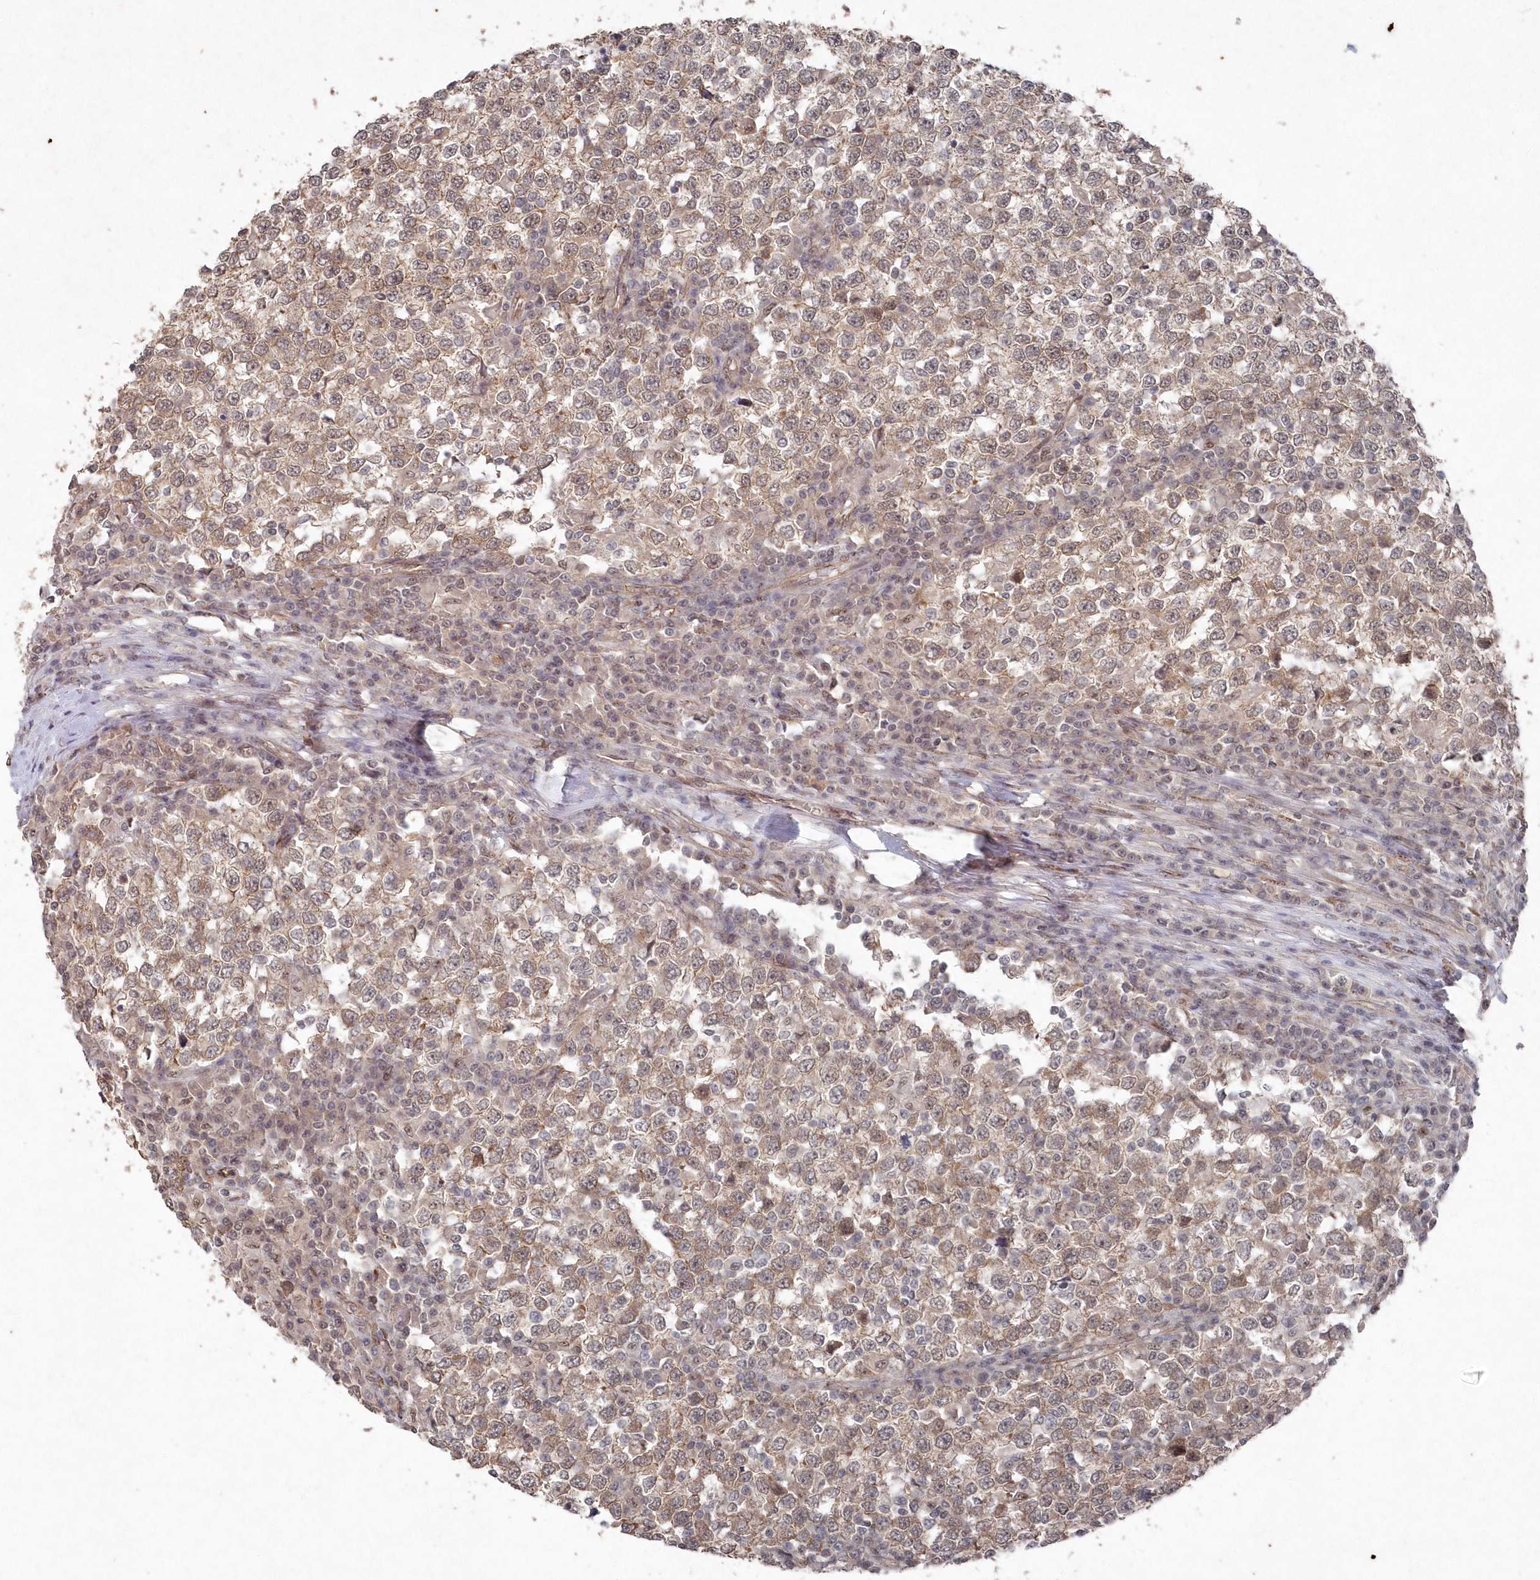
{"staining": {"intensity": "weak", "quantity": "25%-75%", "location": "cytoplasmic/membranous"}, "tissue": "testis cancer", "cell_type": "Tumor cells", "image_type": "cancer", "snomed": [{"axis": "morphology", "description": "Seminoma, NOS"}, {"axis": "topography", "description": "Testis"}], "caption": "Human seminoma (testis) stained with a protein marker exhibits weak staining in tumor cells.", "gene": "VSIG2", "patient": {"sex": "male", "age": 65}}